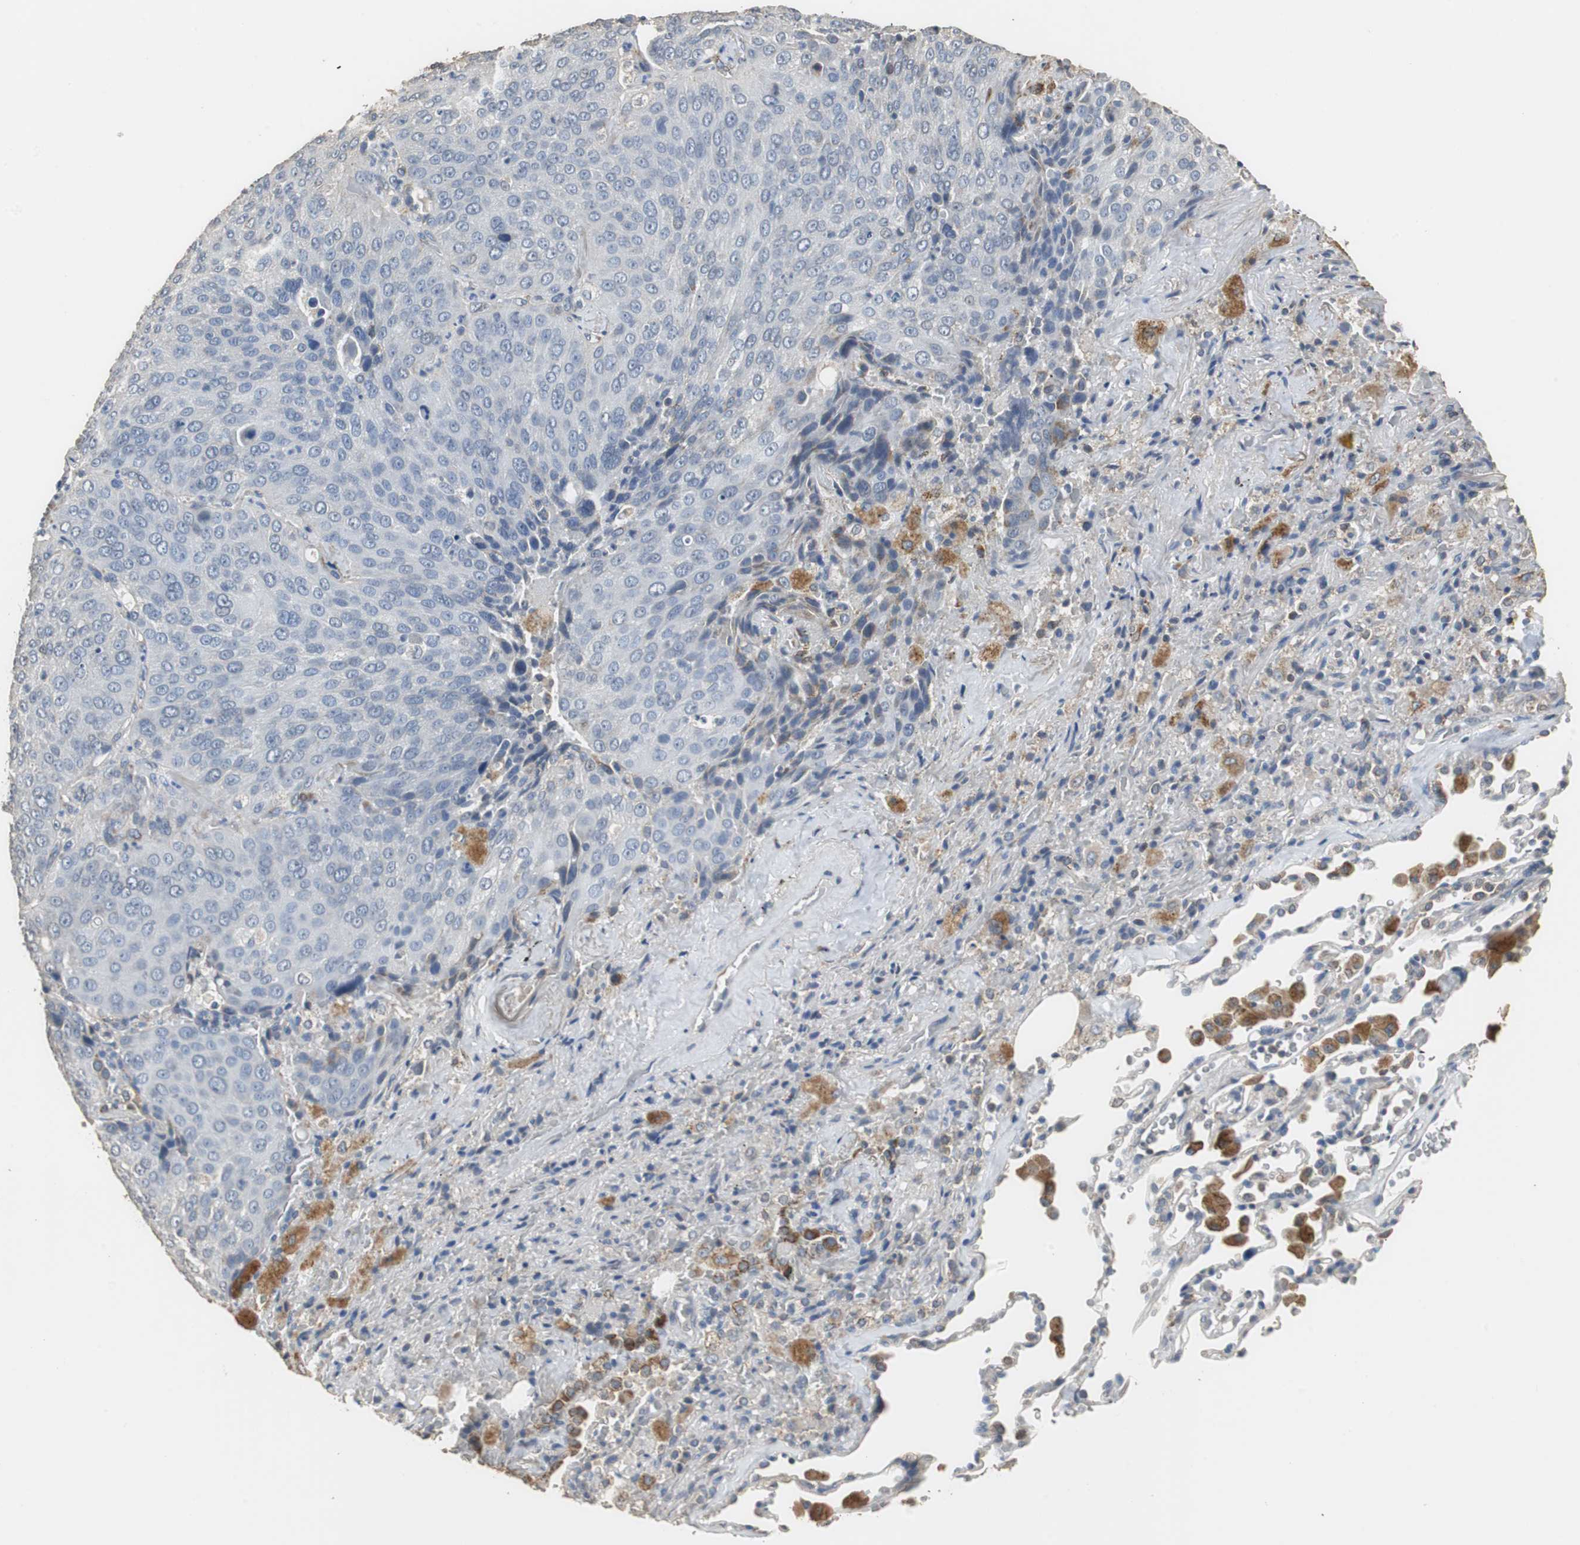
{"staining": {"intensity": "negative", "quantity": "none", "location": "none"}, "tissue": "lung cancer", "cell_type": "Tumor cells", "image_type": "cancer", "snomed": [{"axis": "morphology", "description": "Squamous cell carcinoma, NOS"}, {"axis": "topography", "description": "Lung"}], "caption": "Immunohistochemistry histopathology image of neoplastic tissue: lung squamous cell carcinoma stained with DAB displays no significant protein staining in tumor cells. (DAB immunohistochemistry (IHC) visualized using brightfield microscopy, high magnification).", "gene": "HMGCL", "patient": {"sex": "male", "age": 54}}